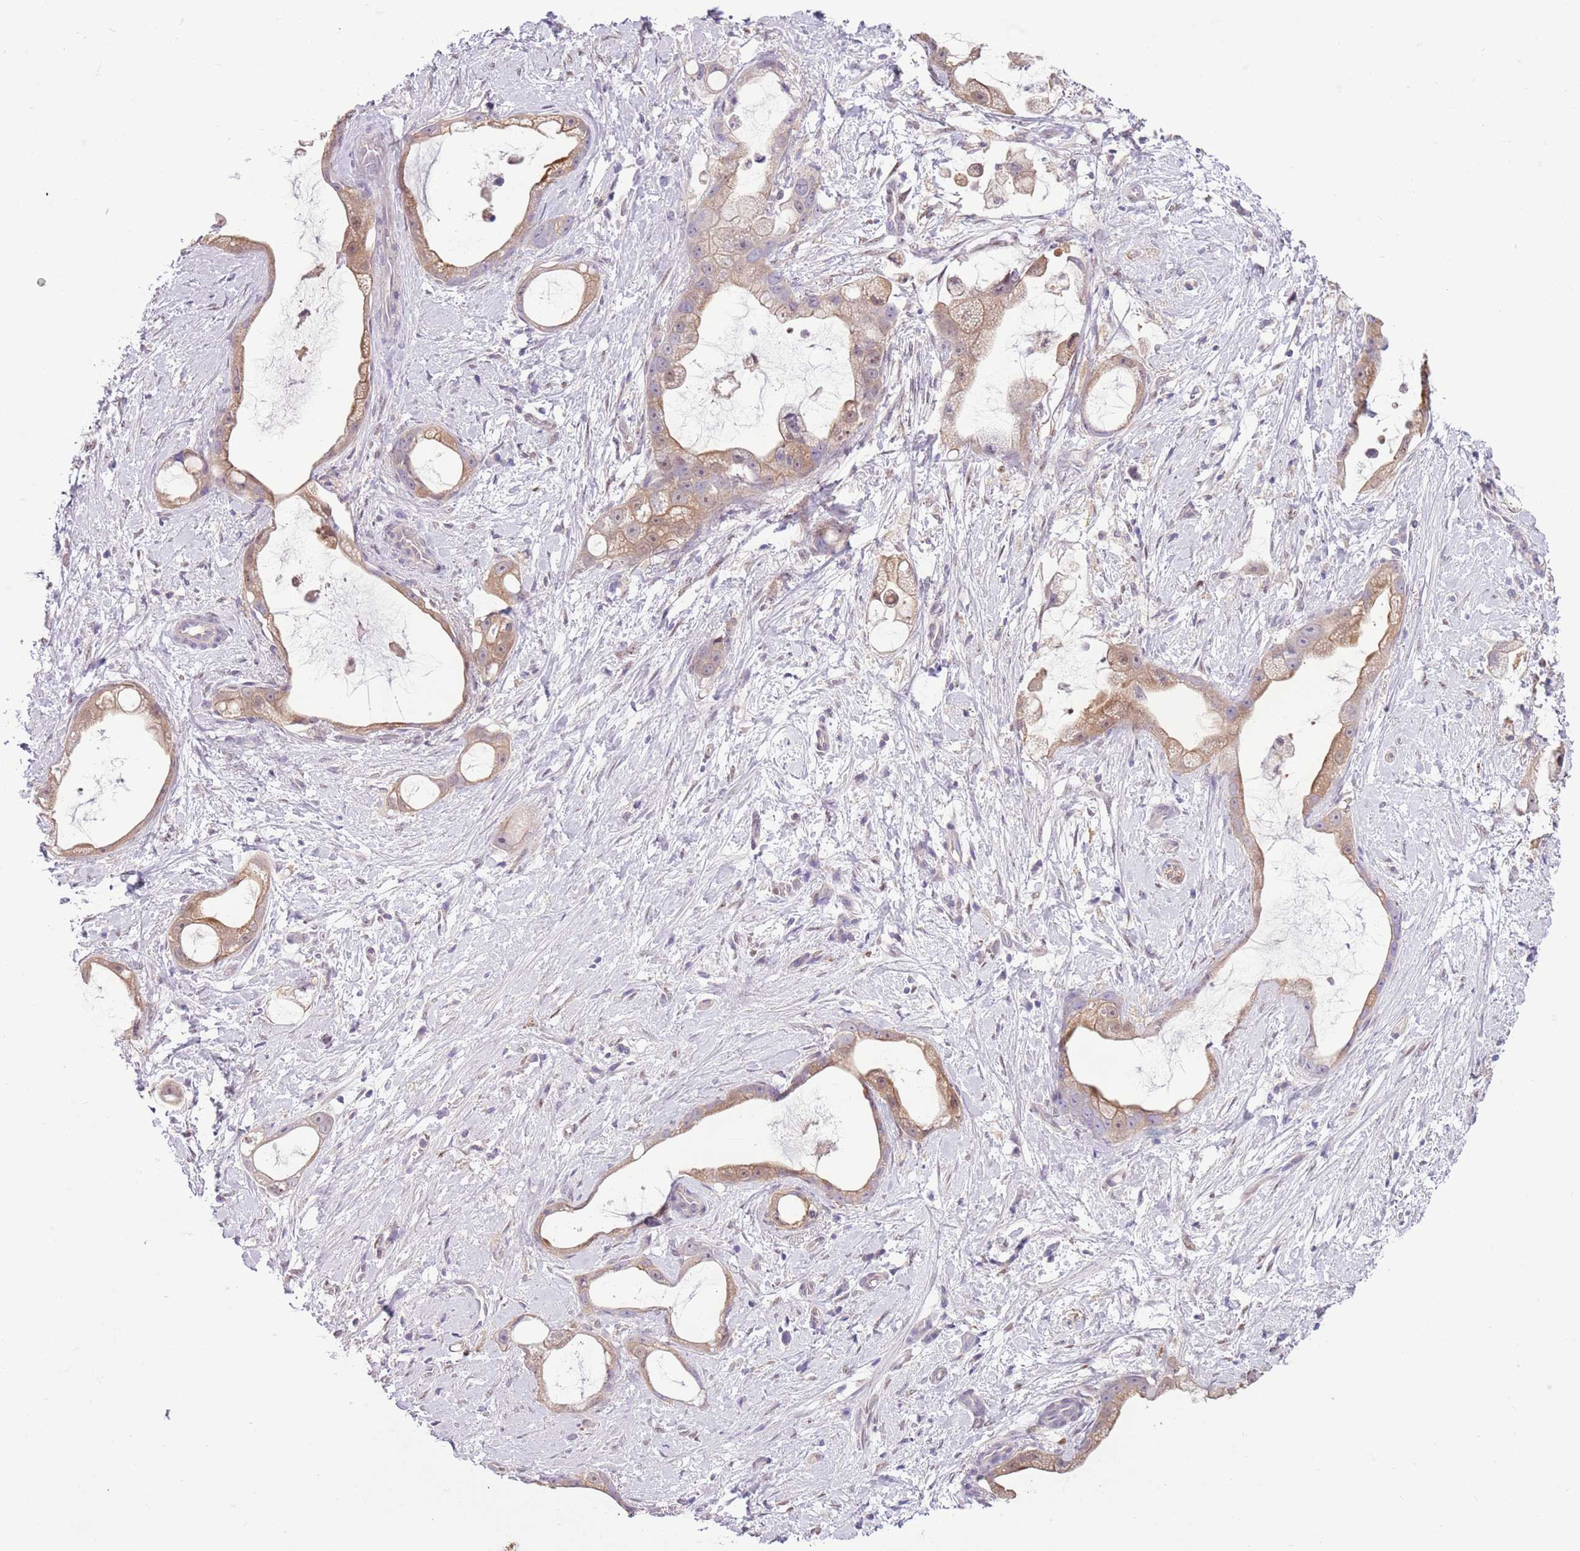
{"staining": {"intensity": "weak", "quantity": ">75%", "location": "cytoplasmic/membranous"}, "tissue": "stomach cancer", "cell_type": "Tumor cells", "image_type": "cancer", "snomed": [{"axis": "morphology", "description": "Adenocarcinoma, NOS"}, {"axis": "topography", "description": "Stomach"}], "caption": "A brown stain shows weak cytoplasmic/membranous staining of a protein in human stomach cancer tumor cells.", "gene": "CAPN9", "patient": {"sex": "male", "age": 55}}